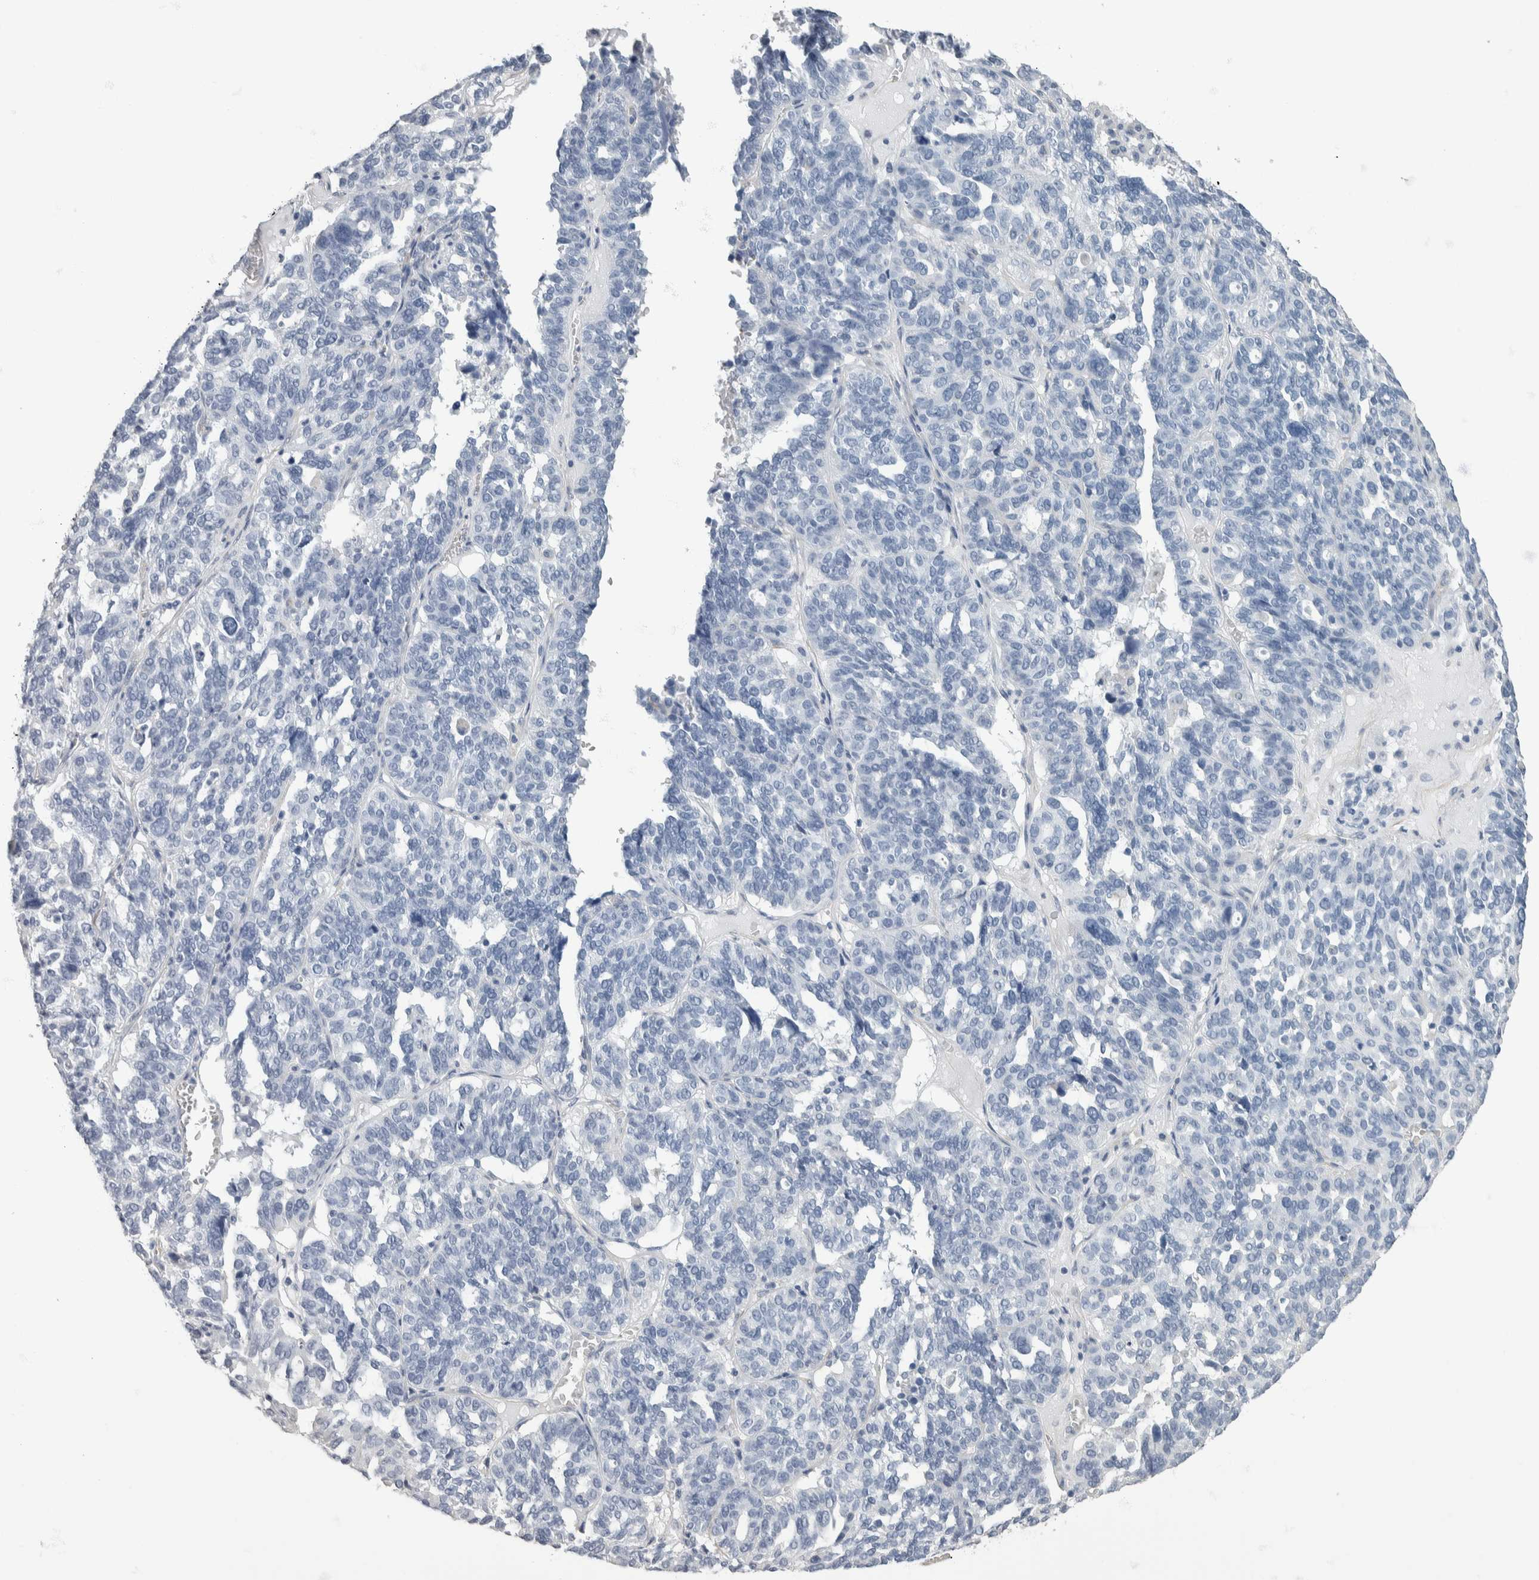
{"staining": {"intensity": "negative", "quantity": "none", "location": "none"}, "tissue": "ovarian cancer", "cell_type": "Tumor cells", "image_type": "cancer", "snomed": [{"axis": "morphology", "description": "Cystadenocarcinoma, serous, NOS"}, {"axis": "topography", "description": "Ovary"}], "caption": "Ovarian serous cystadenocarcinoma stained for a protein using IHC reveals no staining tumor cells.", "gene": "NEFM", "patient": {"sex": "female", "age": 59}}